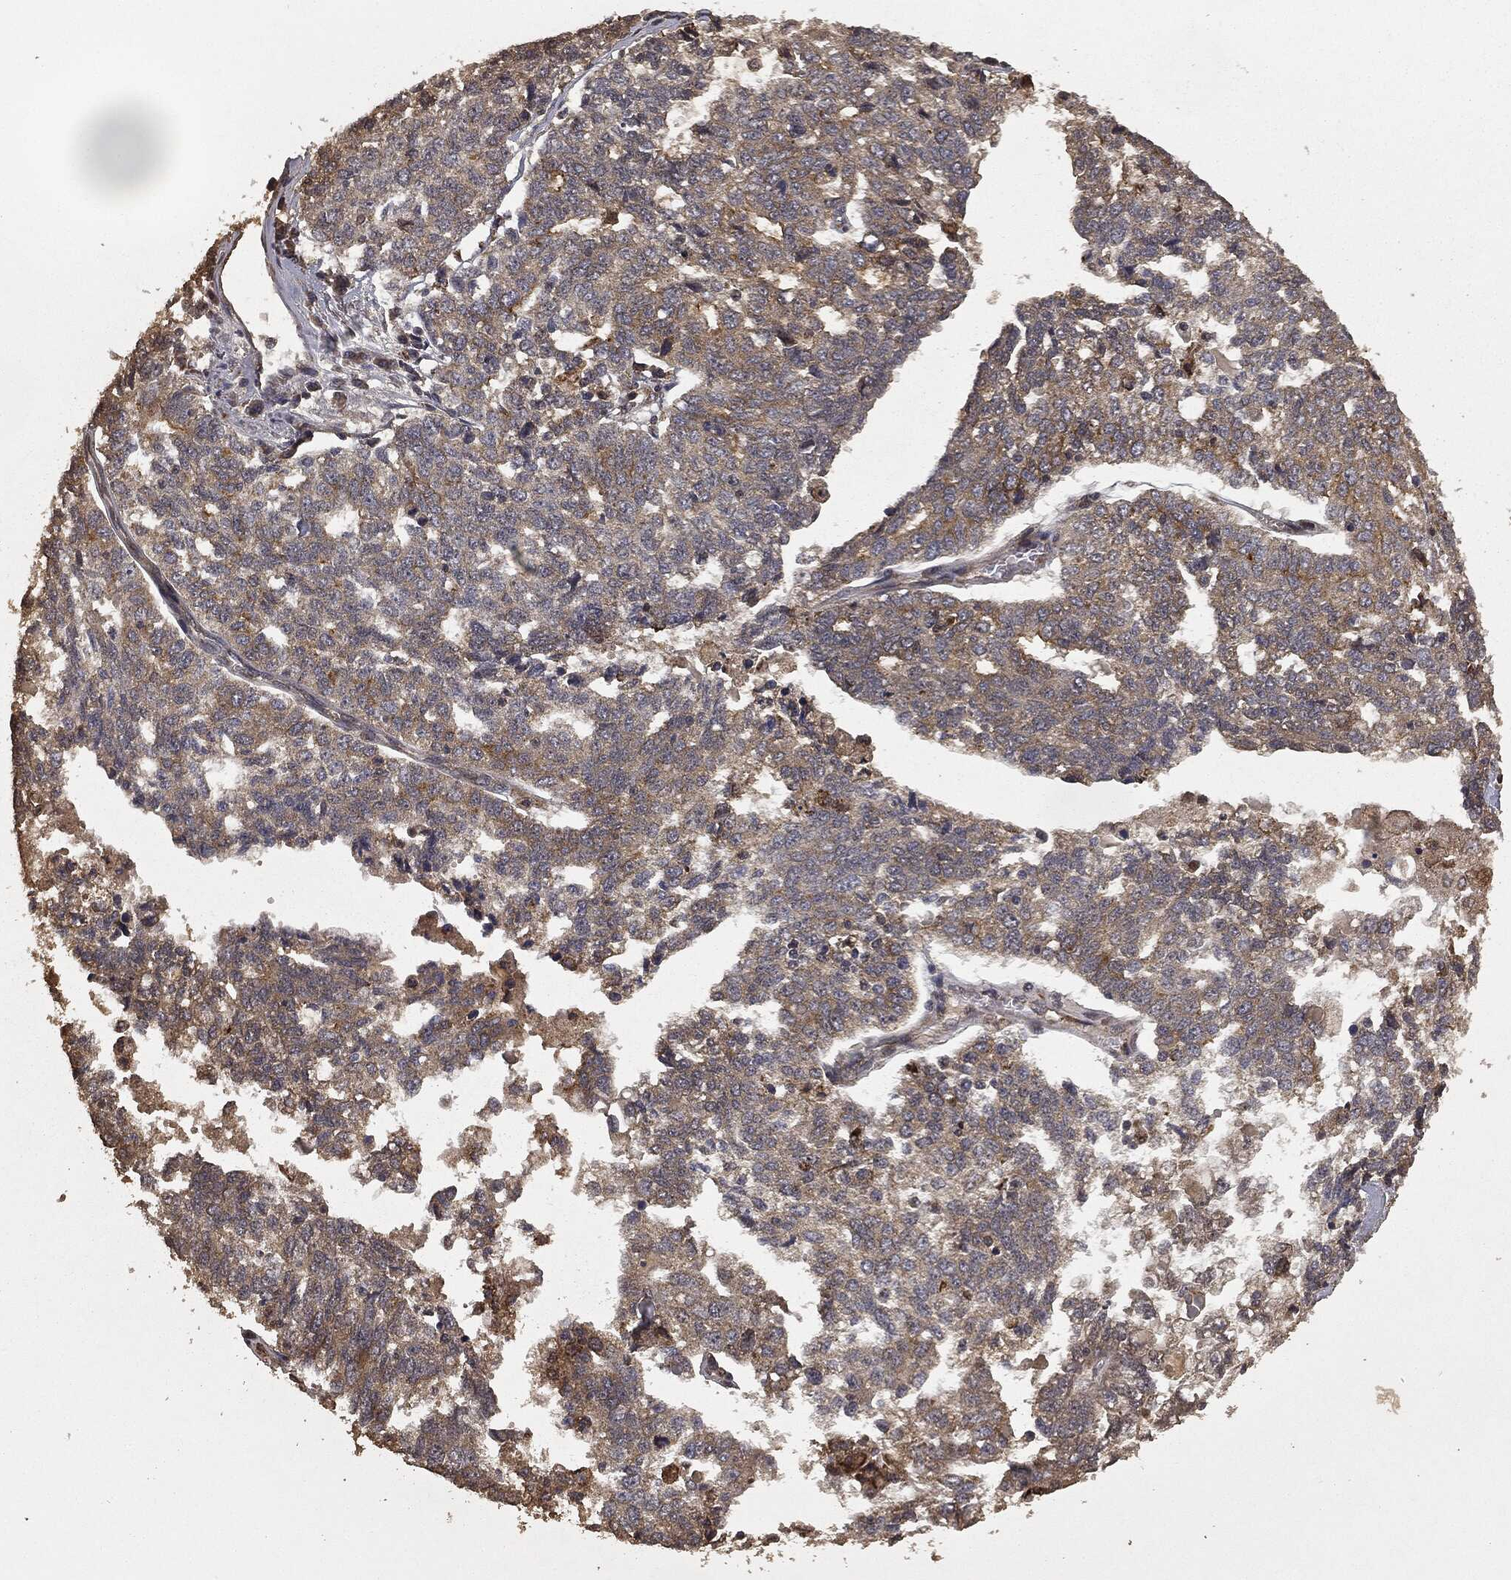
{"staining": {"intensity": "weak", "quantity": "25%-75%", "location": "cytoplasmic/membranous"}, "tissue": "ovarian cancer", "cell_type": "Tumor cells", "image_type": "cancer", "snomed": [{"axis": "morphology", "description": "Cystadenocarcinoma, serous, NOS"}, {"axis": "topography", "description": "Ovary"}], "caption": "Immunohistochemistry (IHC) (DAB) staining of human ovarian cancer exhibits weak cytoplasmic/membranous protein expression in about 25%-75% of tumor cells.", "gene": "MIER2", "patient": {"sex": "female", "age": 71}}